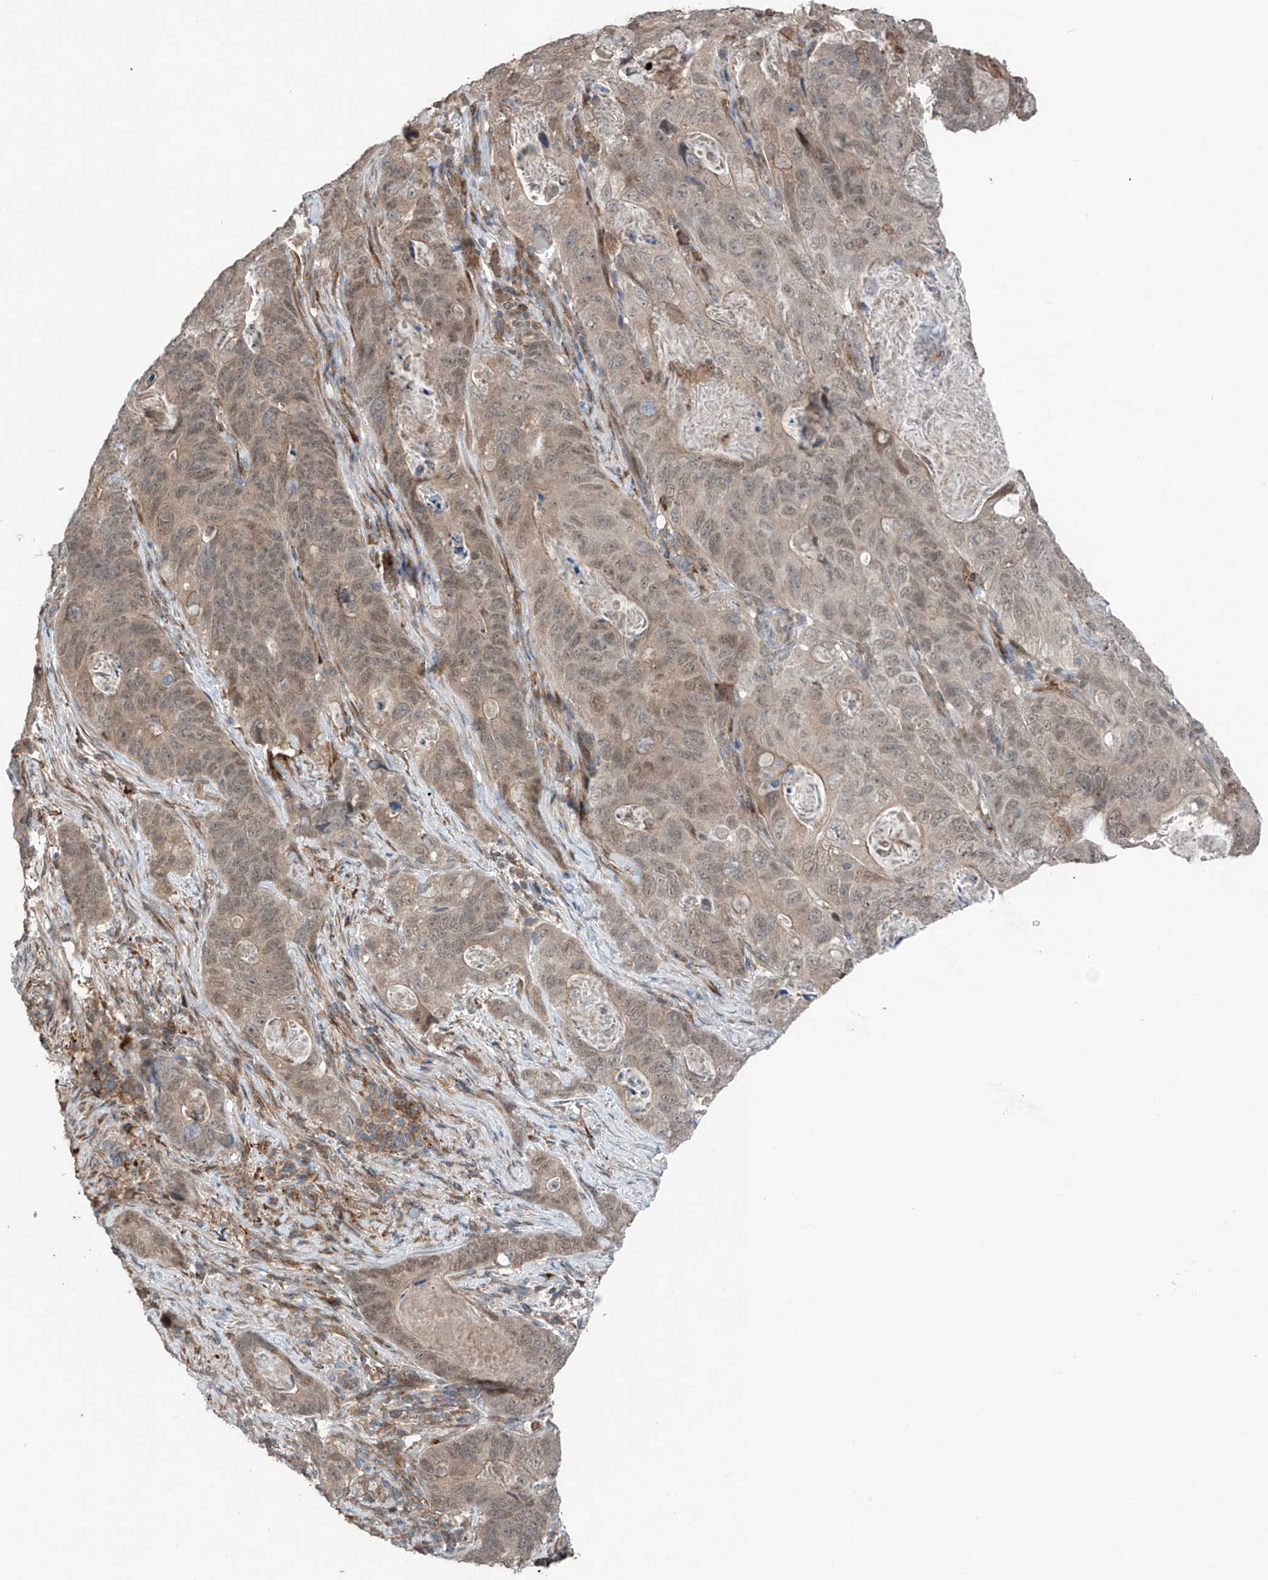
{"staining": {"intensity": "weak", "quantity": ">75%", "location": "nuclear"}, "tissue": "stomach cancer", "cell_type": "Tumor cells", "image_type": "cancer", "snomed": [{"axis": "morphology", "description": "Normal tissue, NOS"}, {"axis": "morphology", "description": "Adenocarcinoma, NOS"}, {"axis": "topography", "description": "Stomach"}], "caption": "IHC histopathology image of human stomach cancer (adenocarcinoma) stained for a protein (brown), which shows low levels of weak nuclear staining in approximately >75% of tumor cells.", "gene": "SAMD3", "patient": {"sex": "female", "age": 89}}